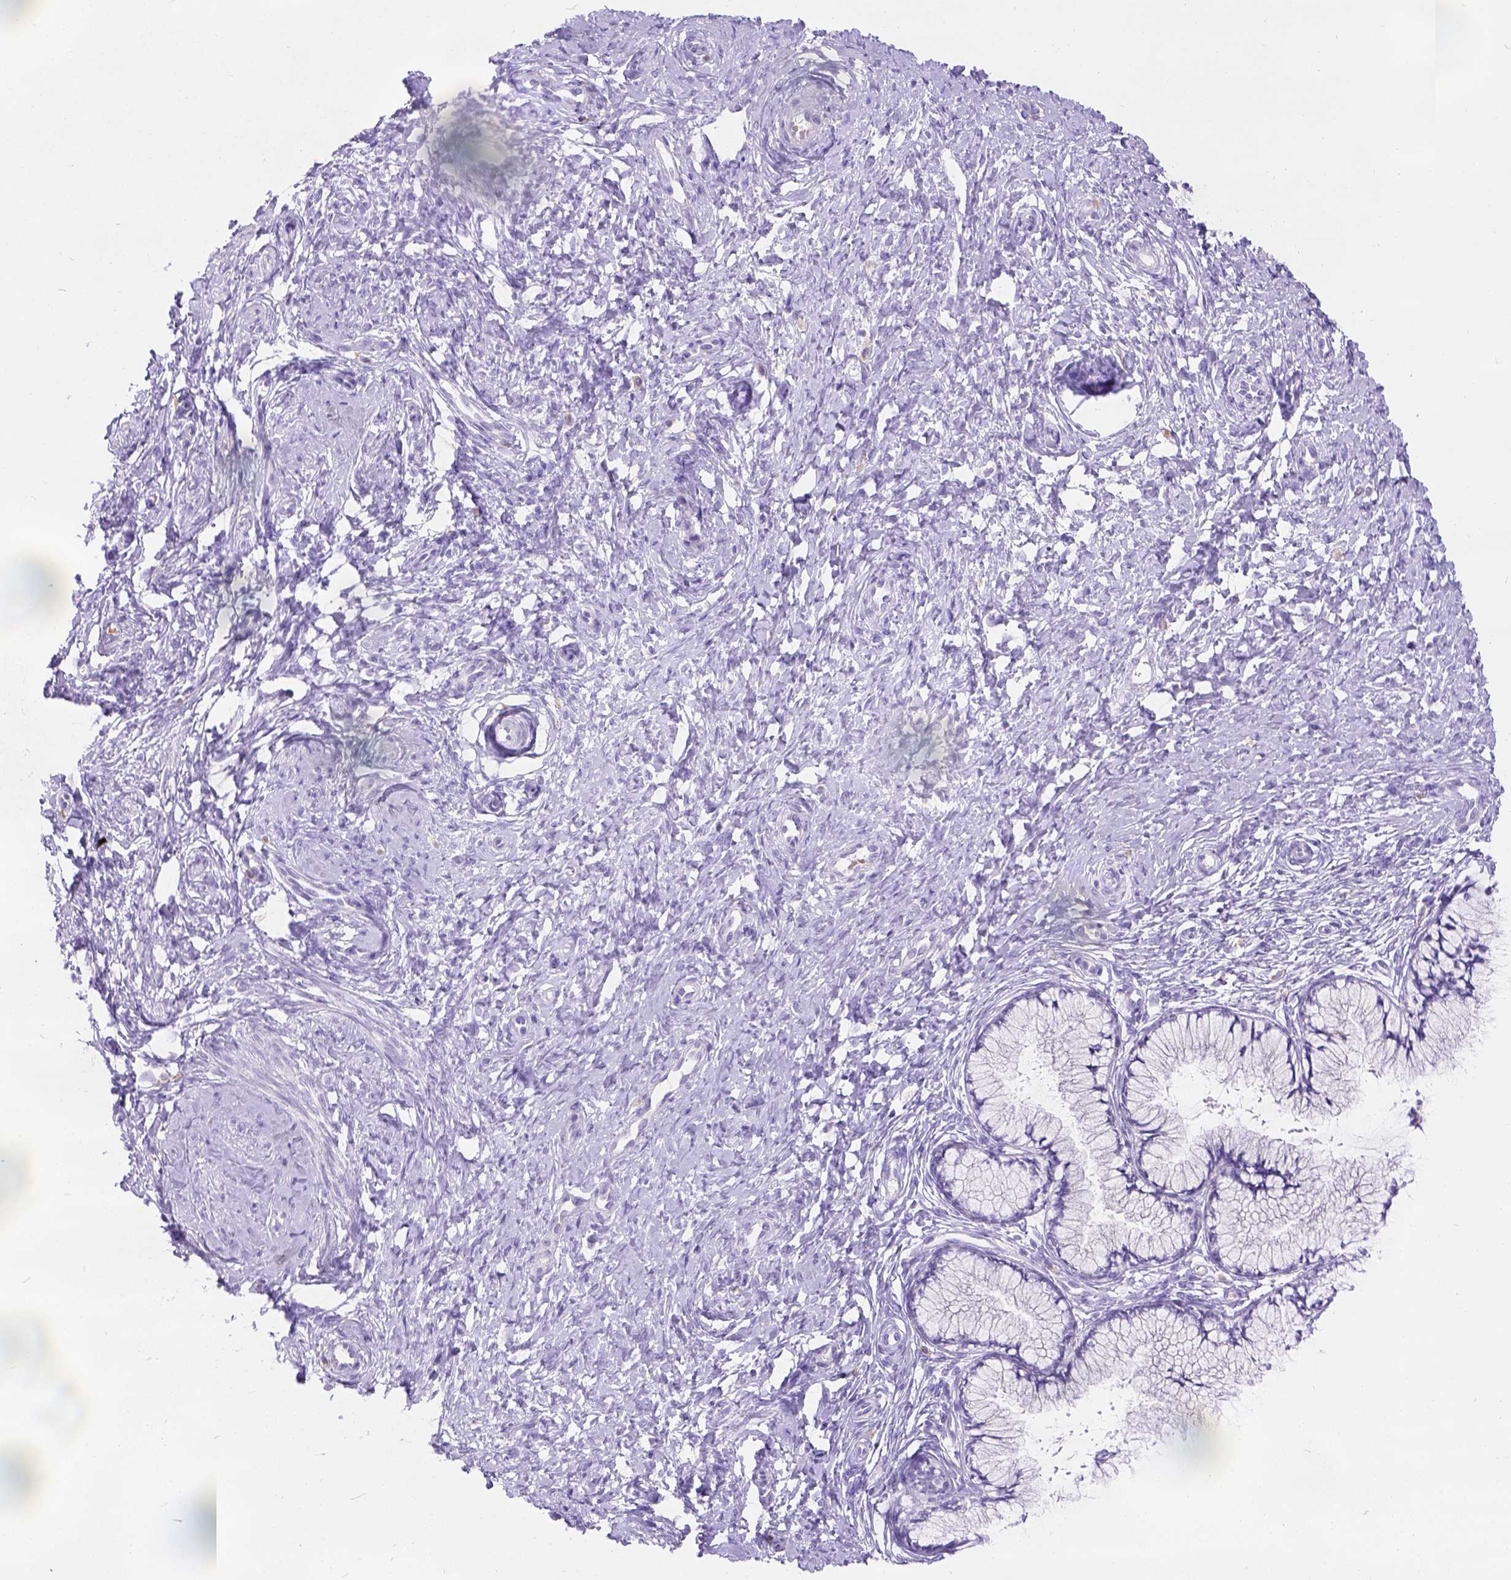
{"staining": {"intensity": "negative", "quantity": "none", "location": "none"}, "tissue": "cervix", "cell_type": "Glandular cells", "image_type": "normal", "snomed": [{"axis": "morphology", "description": "Normal tissue, NOS"}, {"axis": "topography", "description": "Cervix"}], "caption": "The immunohistochemistry (IHC) histopathology image has no significant expression in glandular cells of cervix. Nuclei are stained in blue.", "gene": "PHF7", "patient": {"sex": "female", "age": 37}}